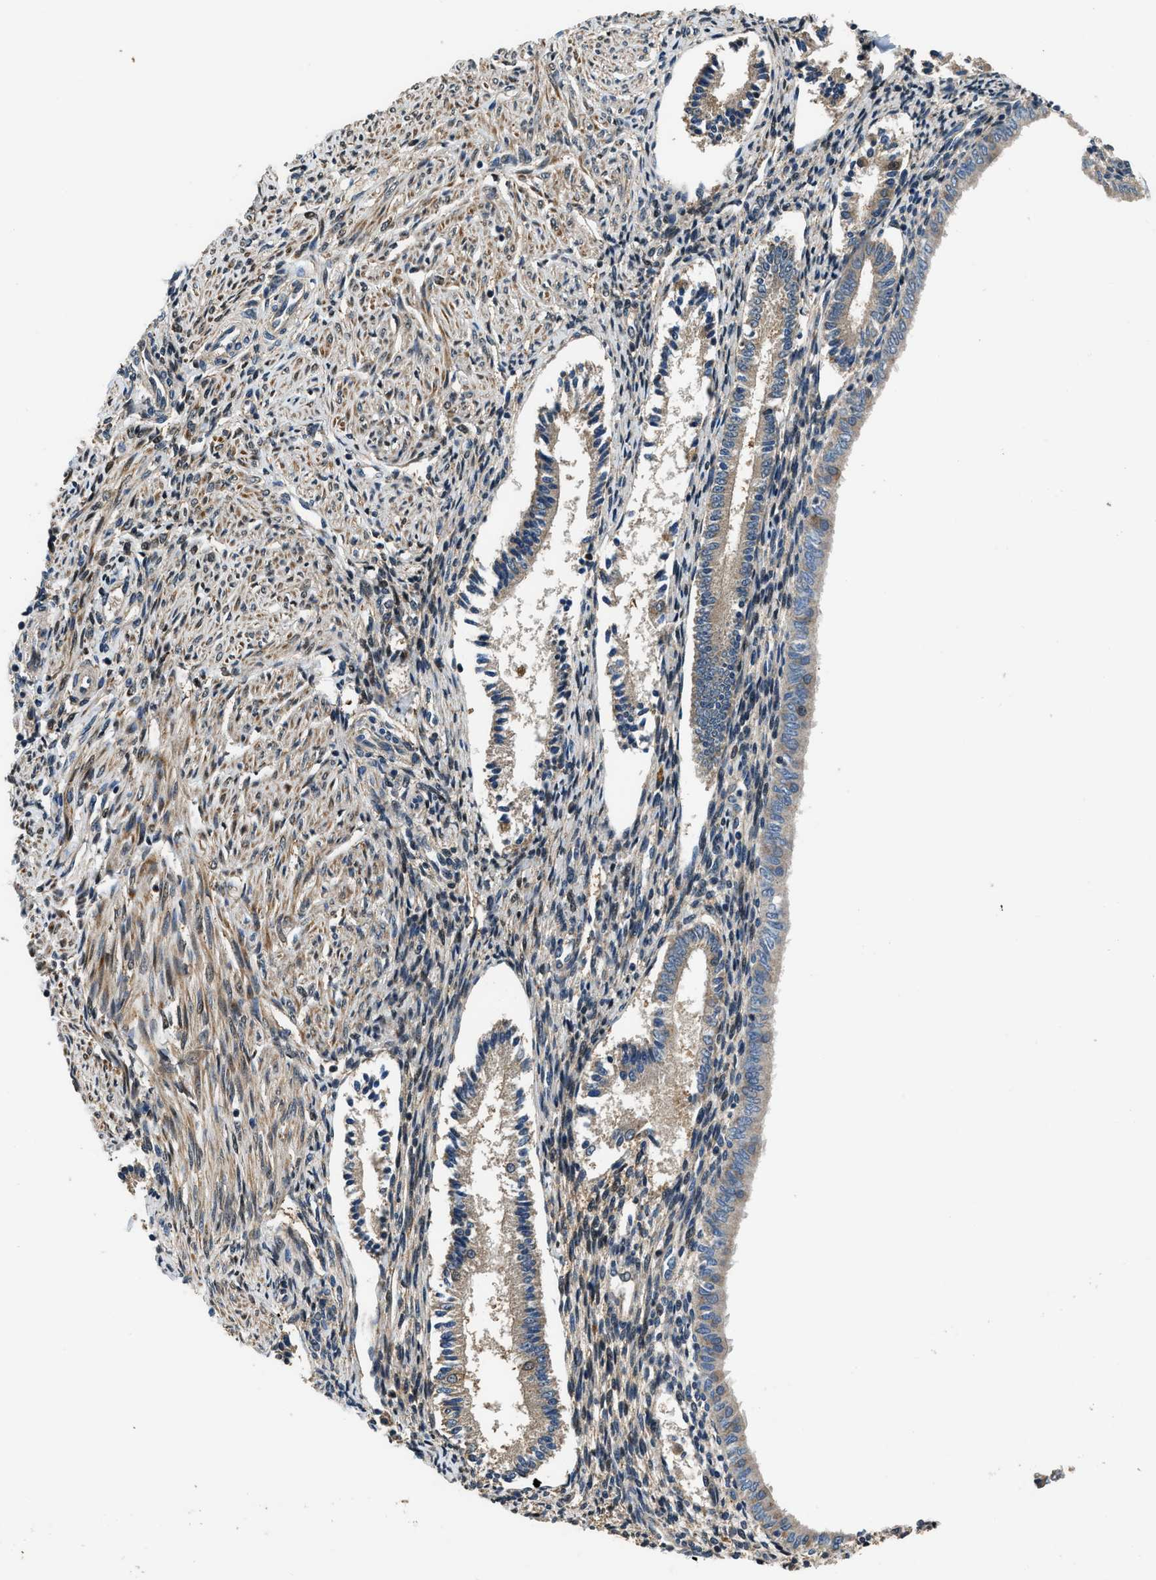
{"staining": {"intensity": "moderate", "quantity": "25%-75%", "location": "cytoplasmic/membranous"}, "tissue": "endometrium", "cell_type": "Cells in endometrial stroma", "image_type": "normal", "snomed": [{"axis": "morphology", "description": "Normal tissue, NOS"}, {"axis": "topography", "description": "Endometrium"}], "caption": "Moderate cytoplasmic/membranous protein expression is appreciated in approximately 25%-75% of cells in endometrial stroma in endometrium. Using DAB (brown) and hematoxylin (blue) stains, captured at high magnification using brightfield microscopy.", "gene": "IL3RA", "patient": {"sex": "female", "age": 42}}